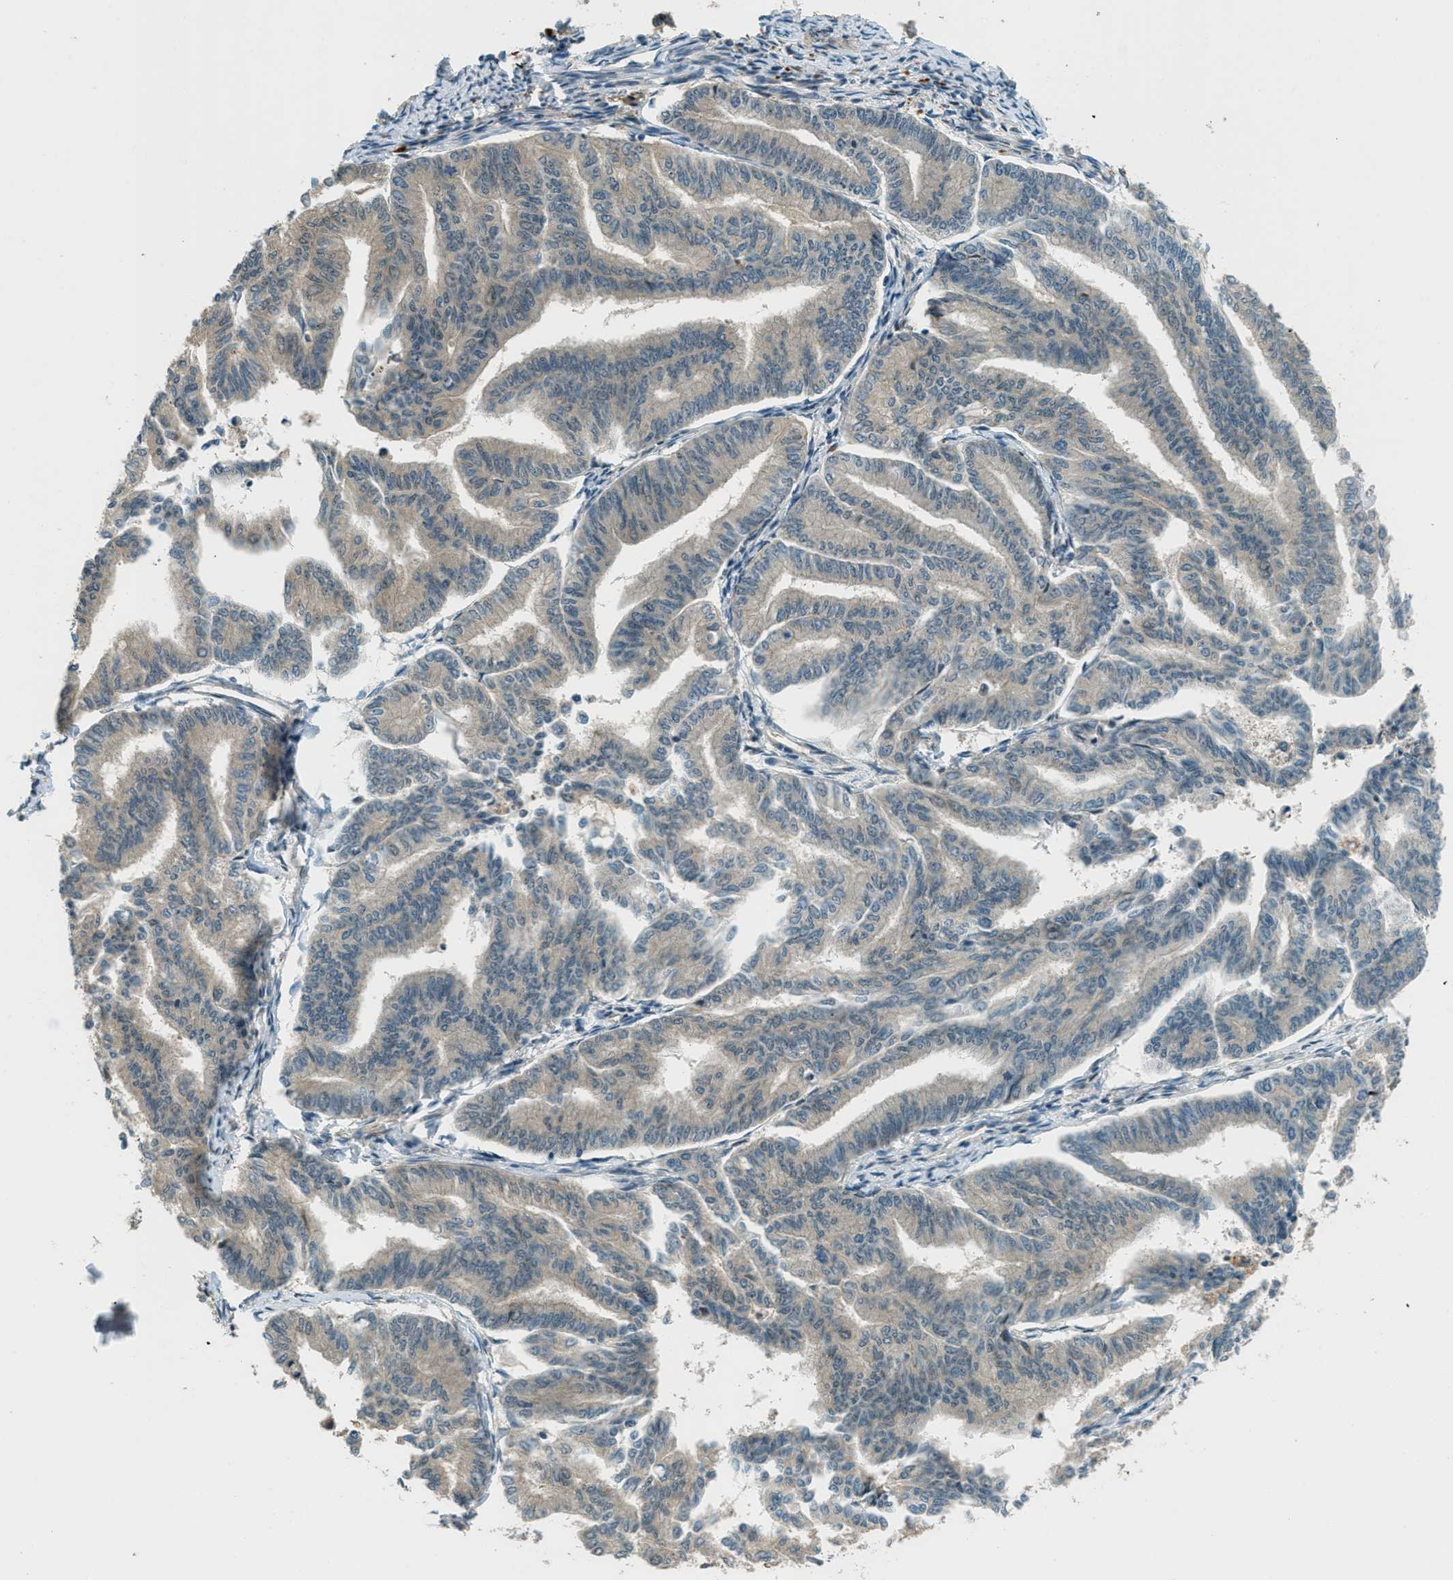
{"staining": {"intensity": "weak", "quantity": "<25%", "location": "cytoplasmic/membranous"}, "tissue": "endometrial cancer", "cell_type": "Tumor cells", "image_type": "cancer", "snomed": [{"axis": "morphology", "description": "Adenocarcinoma, NOS"}, {"axis": "topography", "description": "Endometrium"}], "caption": "High power microscopy histopathology image of an immunohistochemistry (IHC) micrograph of adenocarcinoma (endometrial), revealing no significant positivity in tumor cells.", "gene": "PTPN23", "patient": {"sex": "female", "age": 79}}